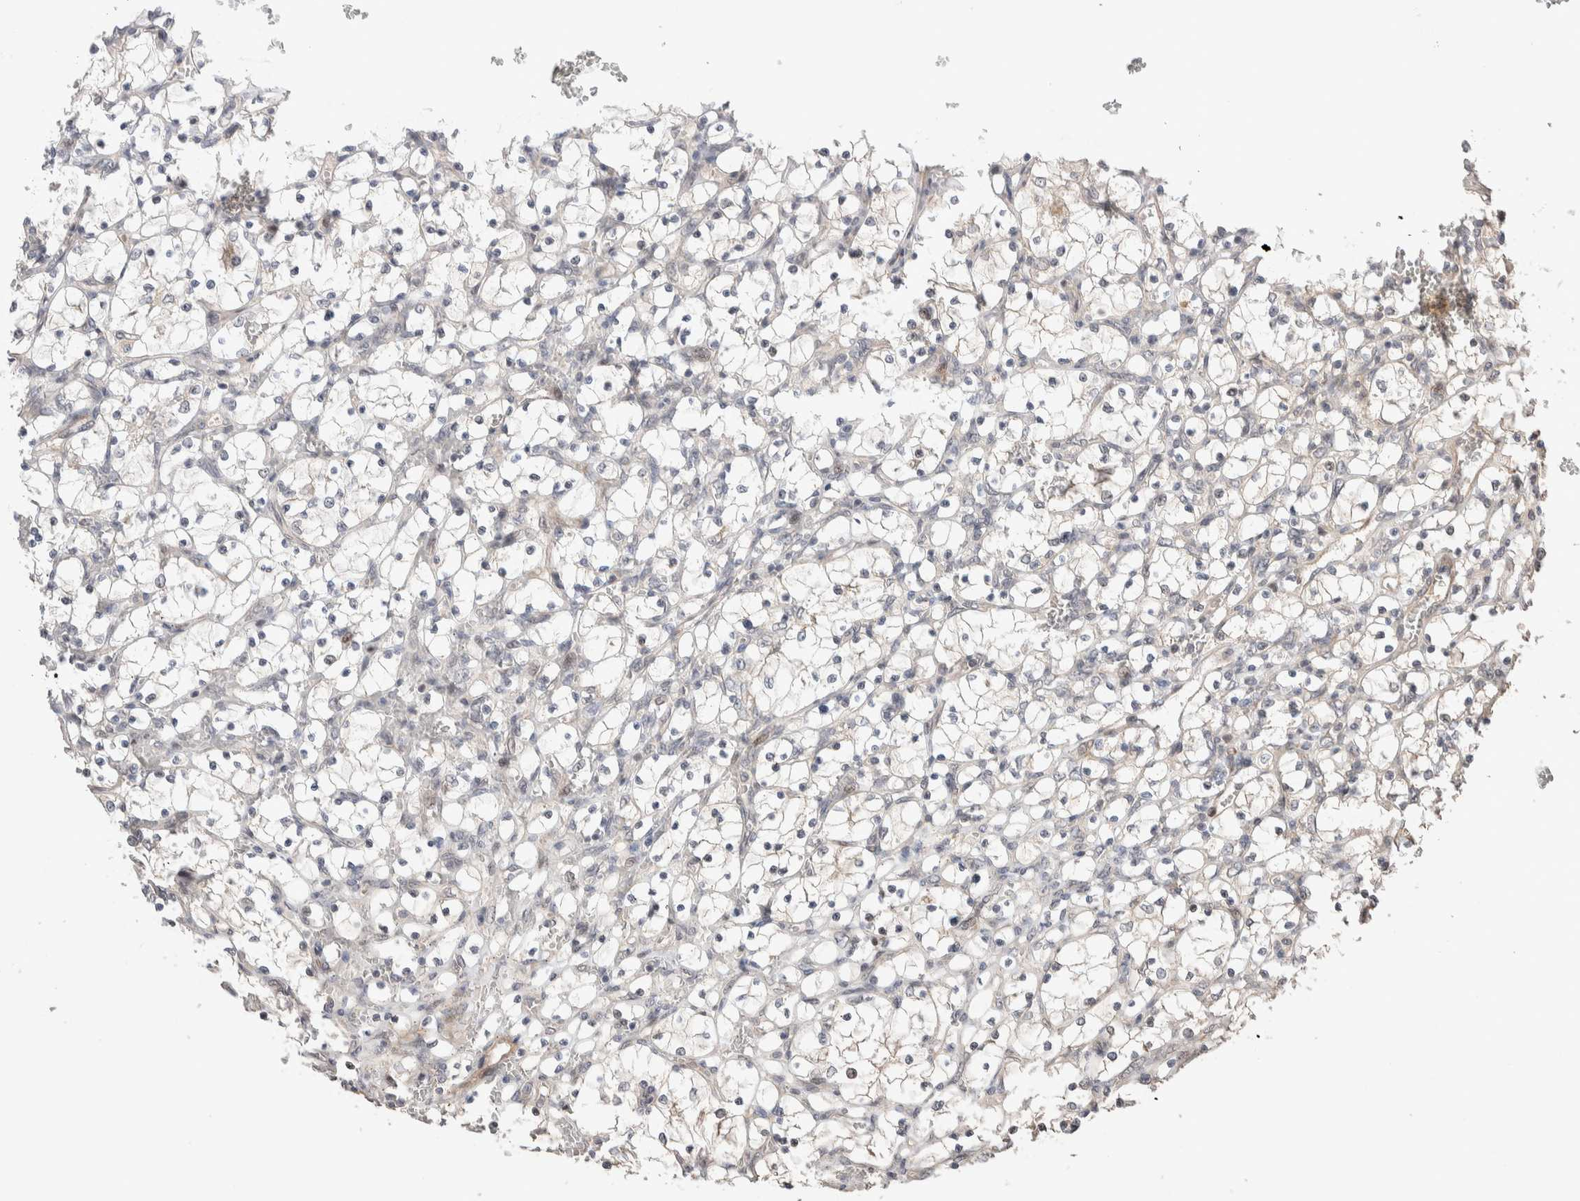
{"staining": {"intensity": "negative", "quantity": "none", "location": "none"}, "tissue": "renal cancer", "cell_type": "Tumor cells", "image_type": "cancer", "snomed": [{"axis": "morphology", "description": "Adenocarcinoma, NOS"}, {"axis": "topography", "description": "Kidney"}], "caption": "Human renal adenocarcinoma stained for a protein using immunohistochemistry (IHC) displays no expression in tumor cells.", "gene": "PRDM15", "patient": {"sex": "female", "age": 69}}